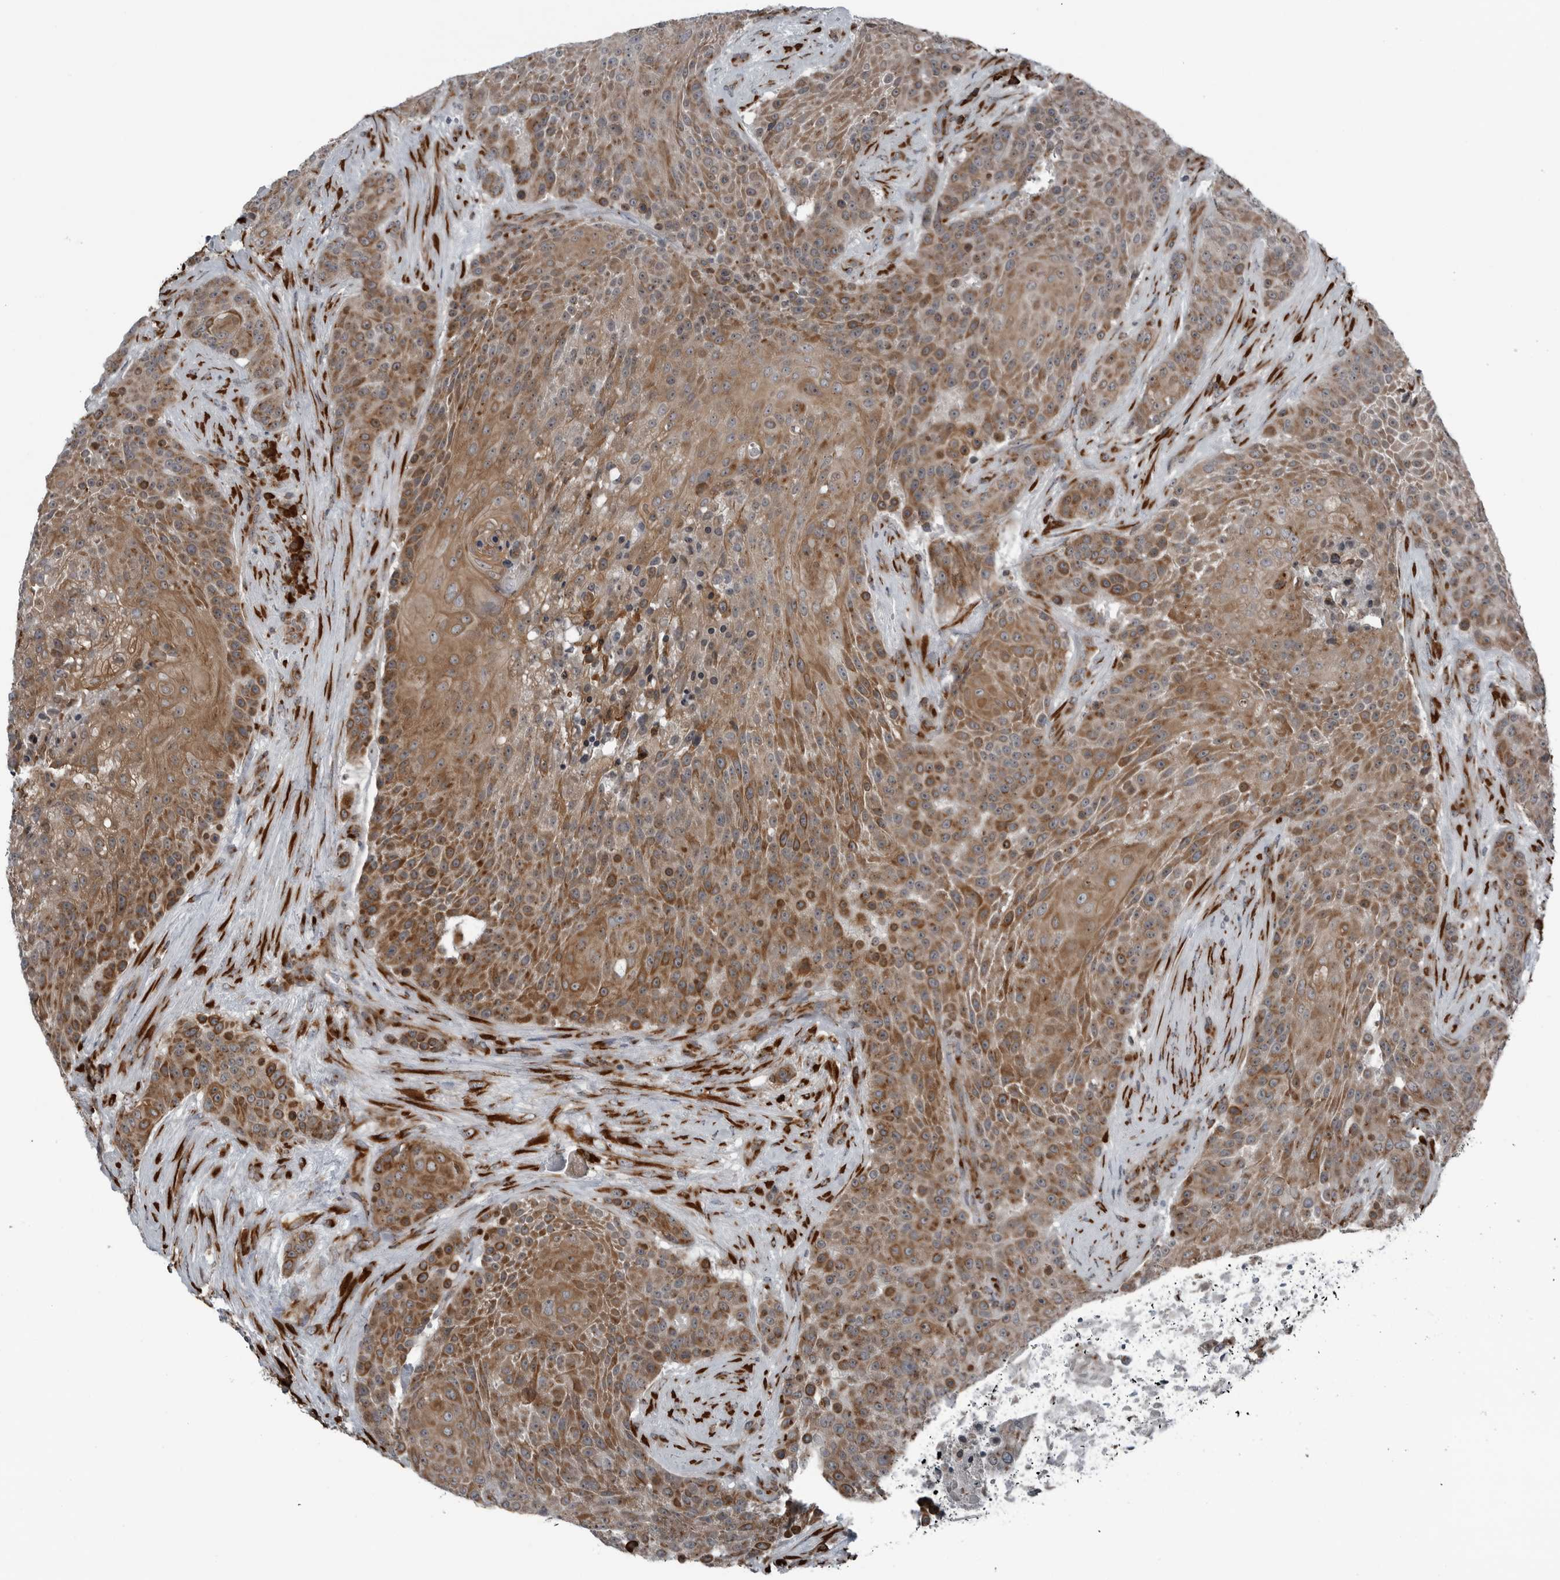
{"staining": {"intensity": "moderate", "quantity": ">75%", "location": "cytoplasmic/membranous"}, "tissue": "urothelial cancer", "cell_type": "Tumor cells", "image_type": "cancer", "snomed": [{"axis": "morphology", "description": "Urothelial carcinoma, High grade"}, {"axis": "topography", "description": "Urinary bladder"}], "caption": "Moderate cytoplasmic/membranous positivity for a protein is seen in approximately >75% of tumor cells of urothelial cancer using immunohistochemistry.", "gene": "CEP85", "patient": {"sex": "female", "age": 63}}